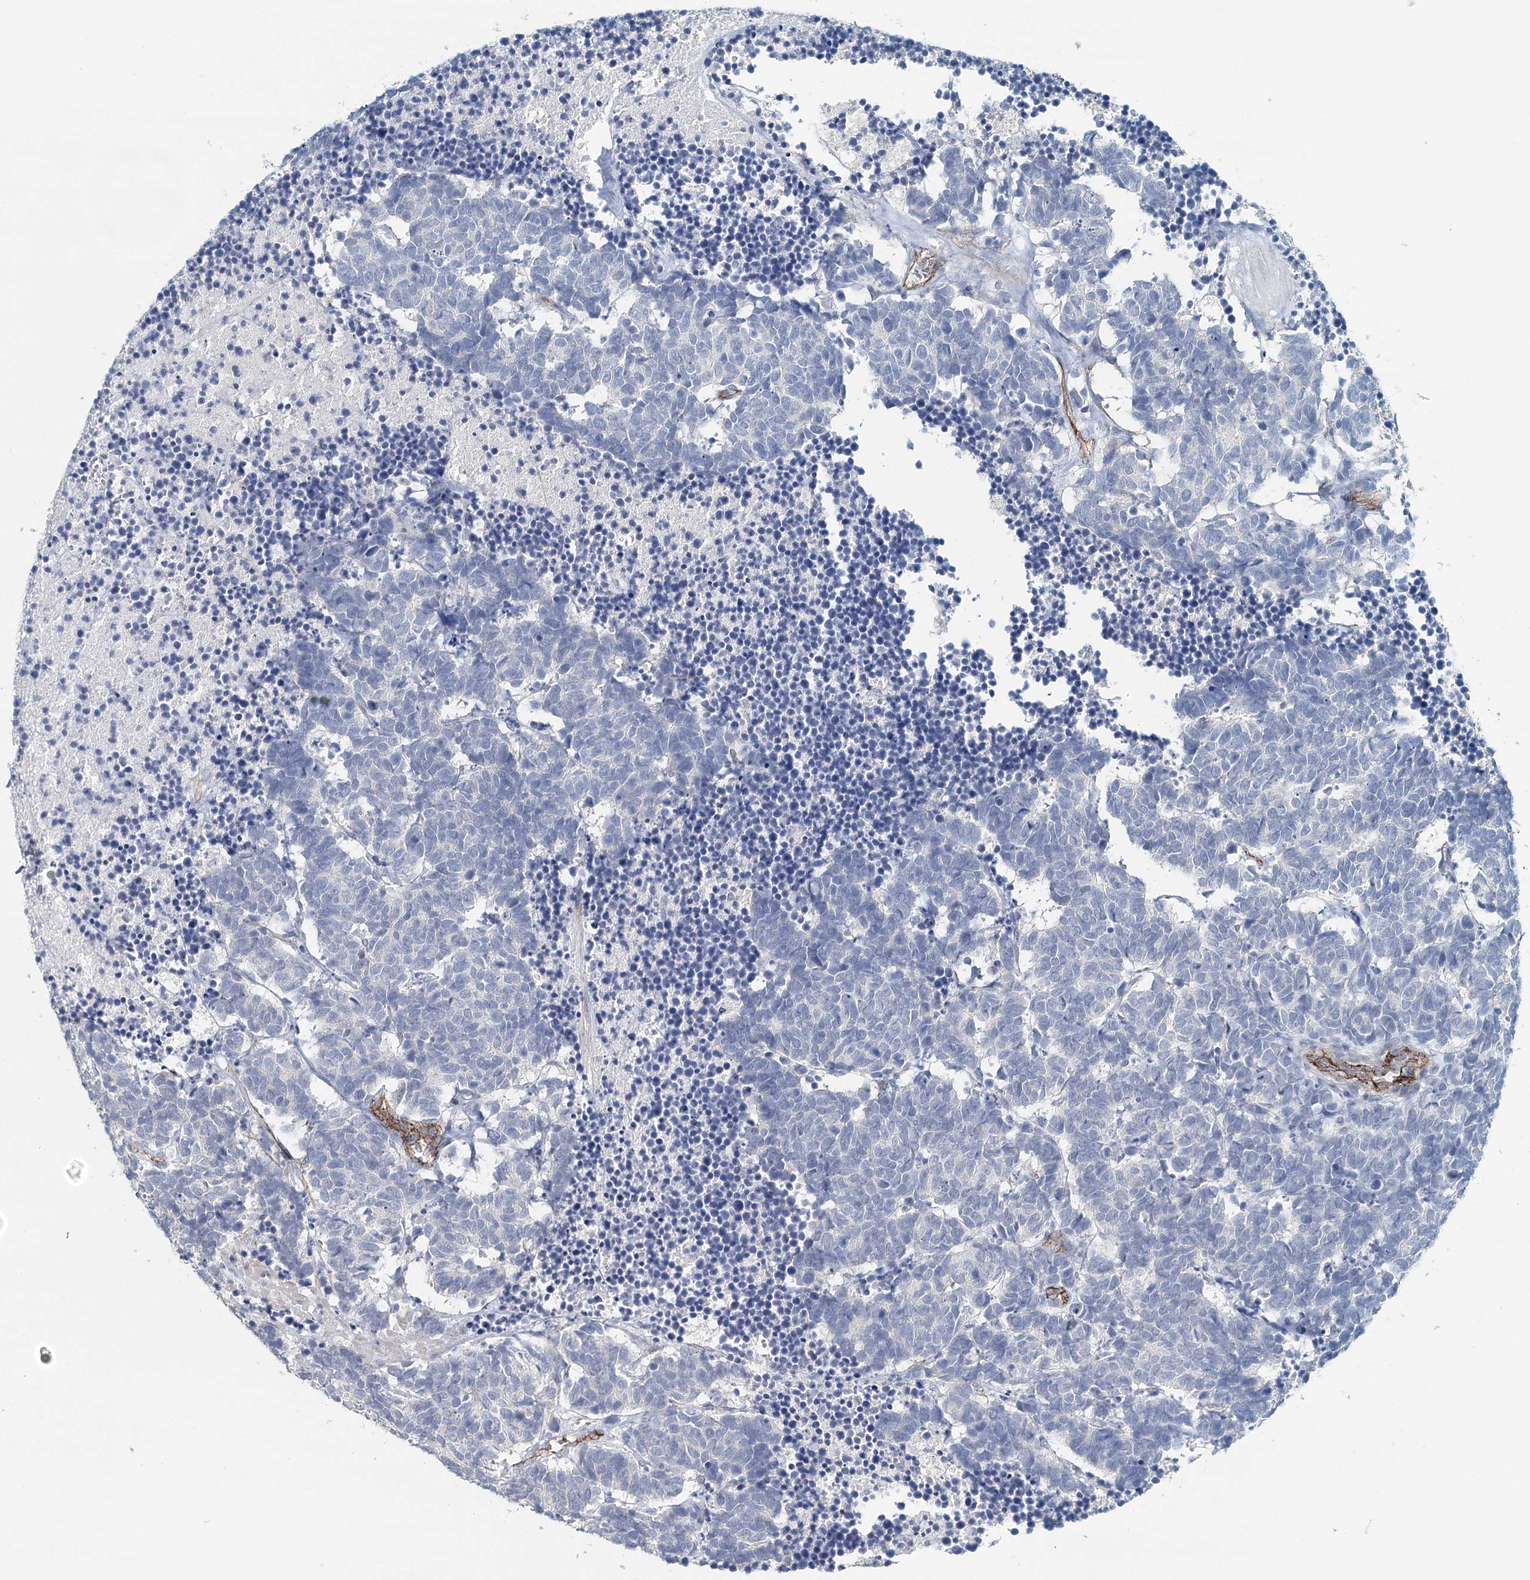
{"staining": {"intensity": "negative", "quantity": "none", "location": "none"}, "tissue": "carcinoid", "cell_type": "Tumor cells", "image_type": "cancer", "snomed": [{"axis": "morphology", "description": "Carcinoma, NOS"}, {"axis": "morphology", "description": "Carcinoid, malignant, NOS"}, {"axis": "topography", "description": "Urinary bladder"}], "caption": "Immunohistochemistry of carcinoma demonstrates no positivity in tumor cells.", "gene": "SYNPO", "patient": {"sex": "male", "age": 57}}